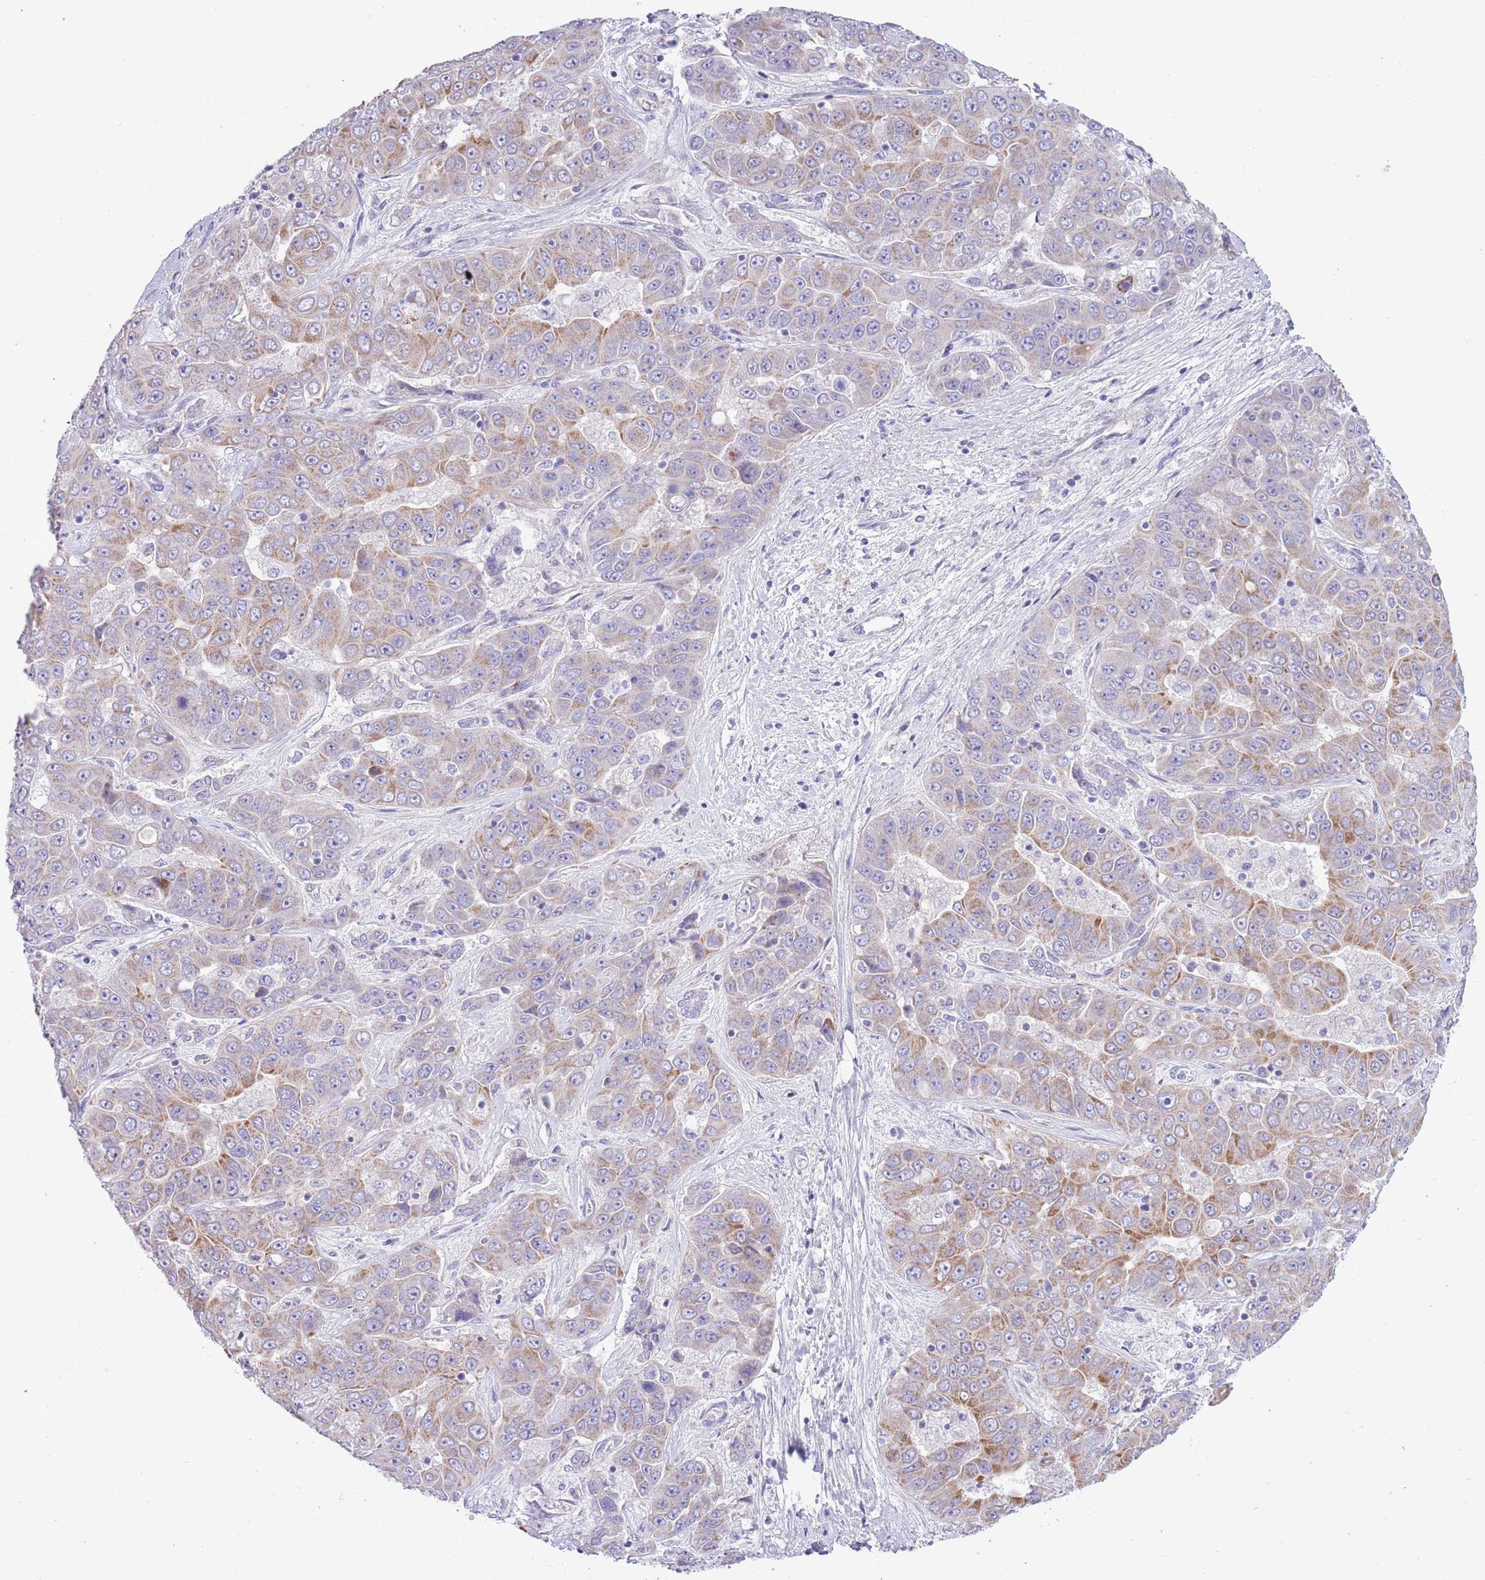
{"staining": {"intensity": "moderate", "quantity": "25%-75%", "location": "cytoplasmic/membranous"}, "tissue": "liver cancer", "cell_type": "Tumor cells", "image_type": "cancer", "snomed": [{"axis": "morphology", "description": "Cholangiocarcinoma"}, {"axis": "topography", "description": "Liver"}], "caption": "Liver cancer (cholangiocarcinoma) stained with a brown dye displays moderate cytoplasmic/membranous positive staining in about 25%-75% of tumor cells.", "gene": "MOCOS", "patient": {"sex": "female", "age": 52}}